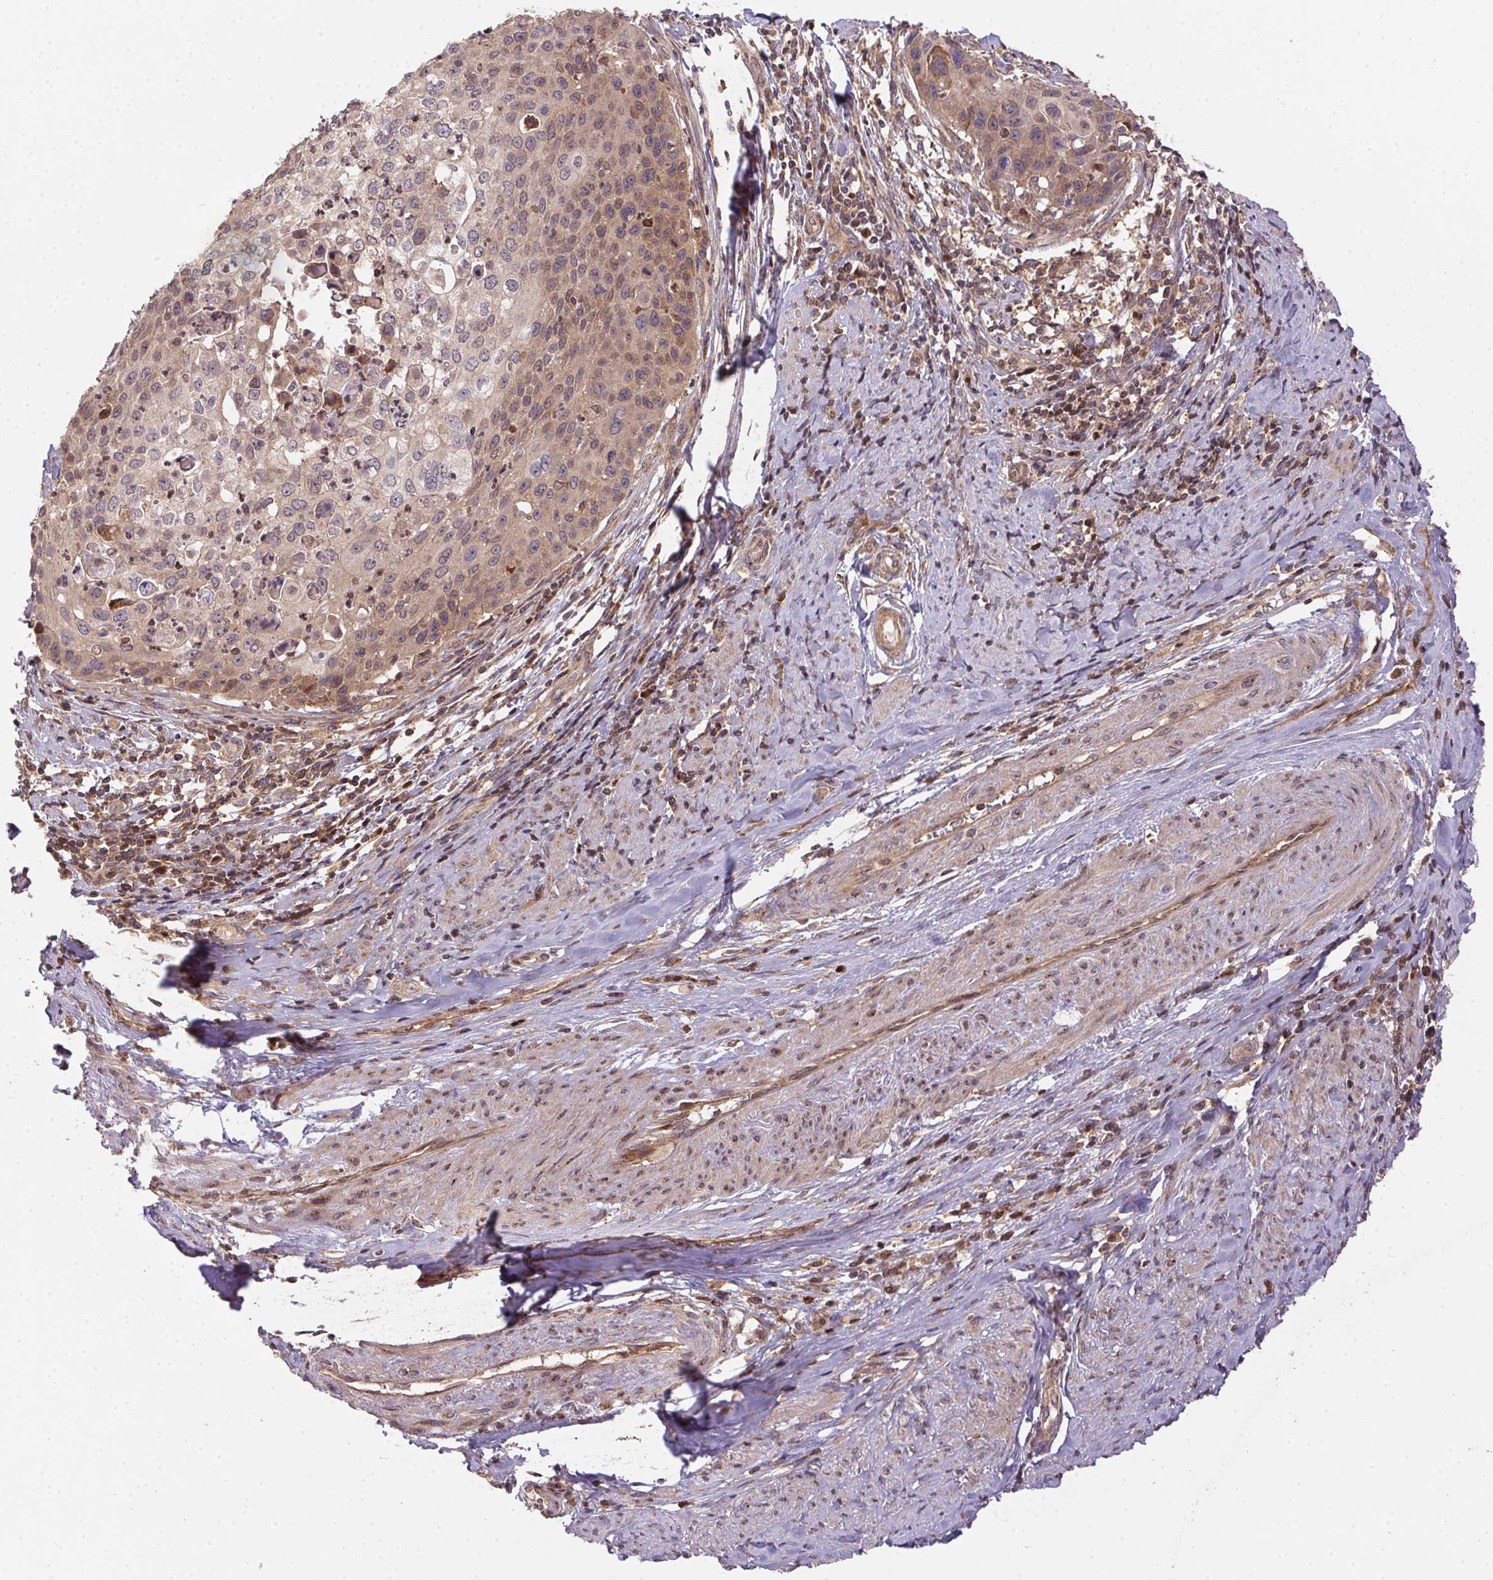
{"staining": {"intensity": "weak", "quantity": ">75%", "location": "cytoplasmic/membranous"}, "tissue": "cervical cancer", "cell_type": "Tumor cells", "image_type": "cancer", "snomed": [{"axis": "morphology", "description": "Squamous cell carcinoma, NOS"}, {"axis": "topography", "description": "Cervix"}], "caption": "Immunohistochemical staining of human cervical cancer displays low levels of weak cytoplasmic/membranous protein positivity in approximately >75% of tumor cells. Using DAB (brown) and hematoxylin (blue) stains, captured at high magnification using brightfield microscopy.", "gene": "MEX3D", "patient": {"sex": "female", "age": 65}}